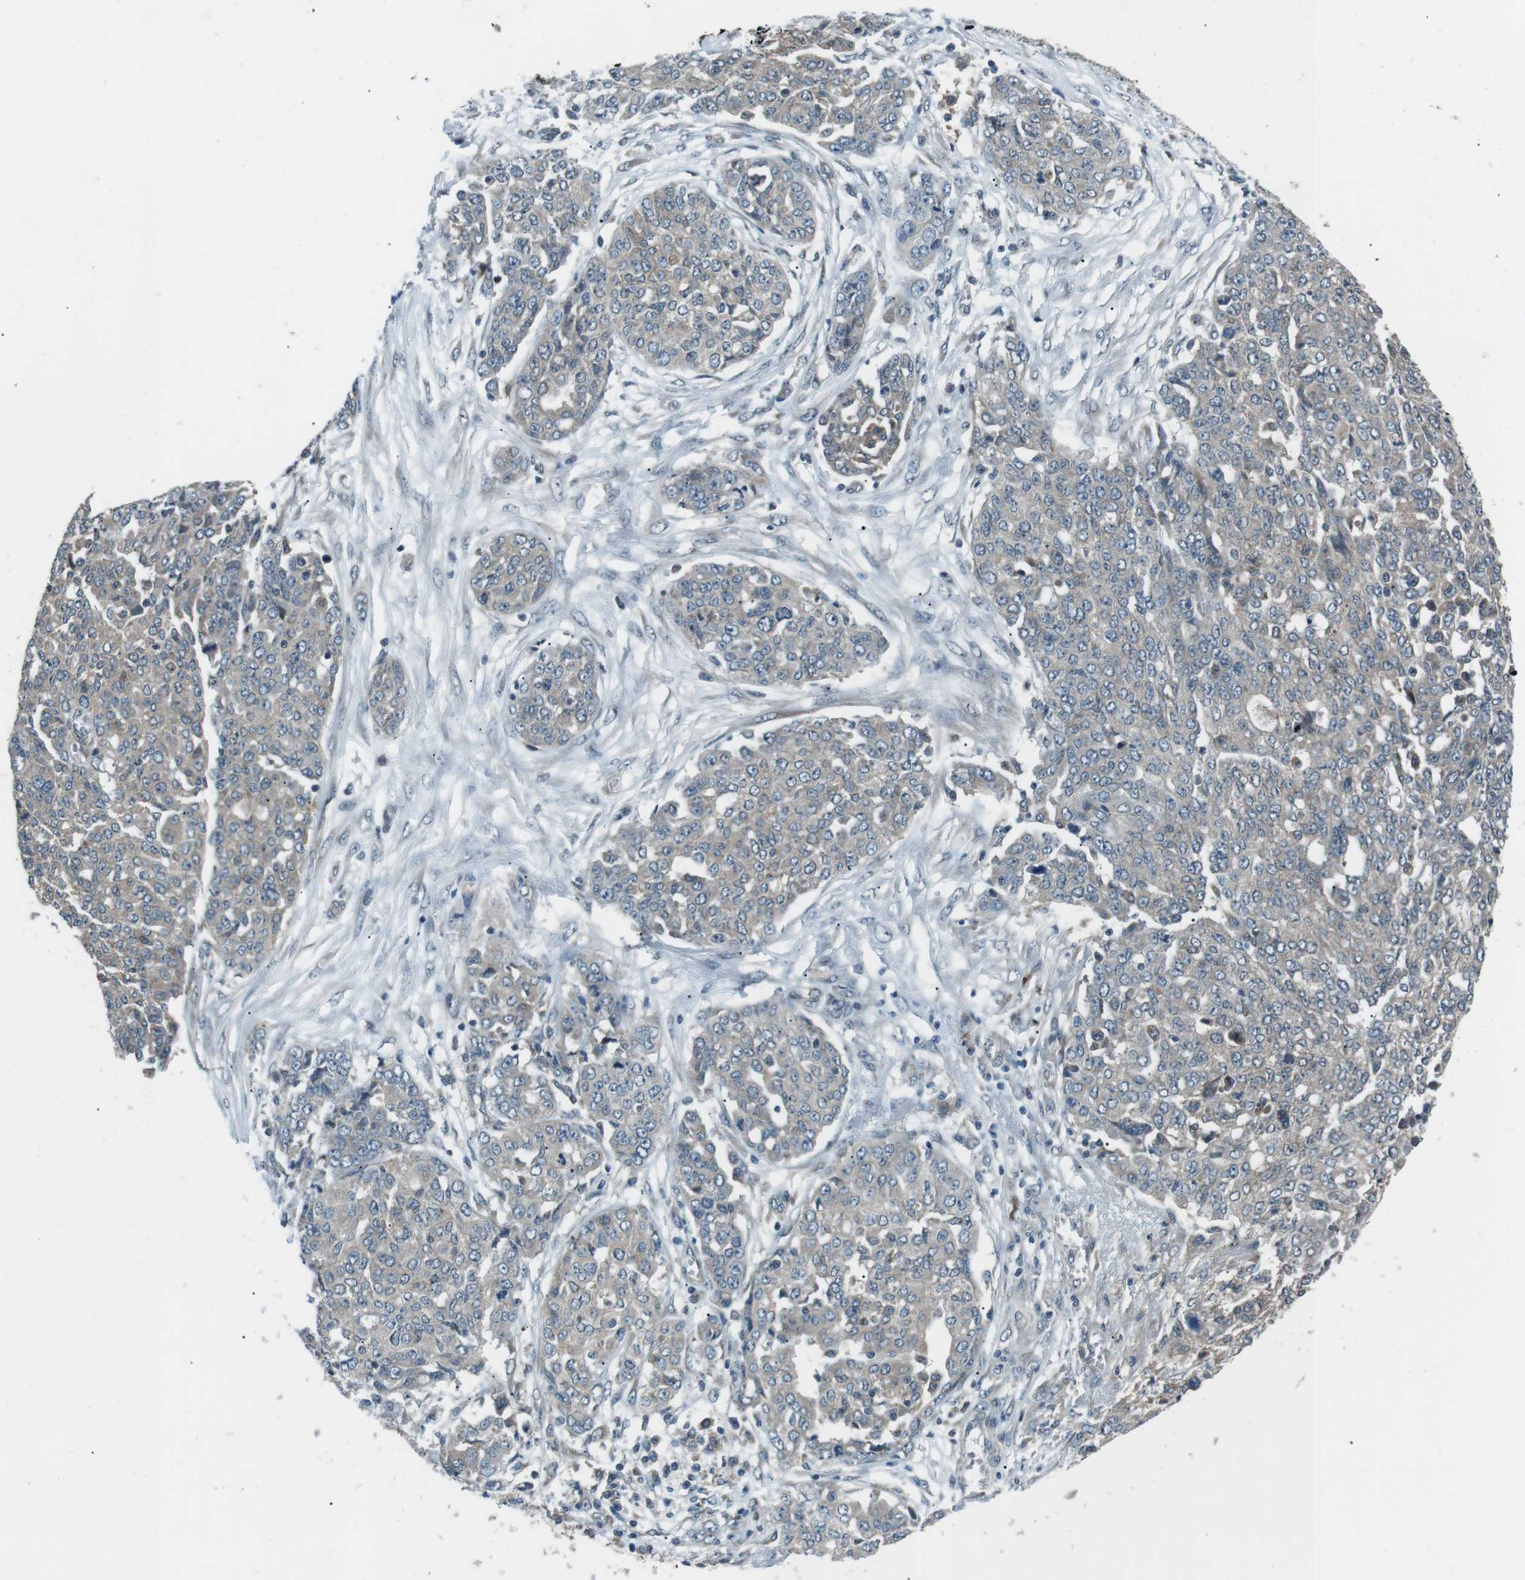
{"staining": {"intensity": "weak", "quantity": "<25%", "location": "cytoplasmic/membranous"}, "tissue": "ovarian cancer", "cell_type": "Tumor cells", "image_type": "cancer", "snomed": [{"axis": "morphology", "description": "Cystadenocarcinoma, serous, NOS"}, {"axis": "topography", "description": "Soft tissue"}, {"axis": "topography", "description": "Ovary"}], "caption": "Immunohistochemical staining of ovarian serous cystadenocarcinoma exhibits no significant staining in tumor cells. (Brightfield microscopy of DAB (3,3'-diaminobenzidine) immunohistochemistry at high magnification).", "gene": "LRIG2", "patient": {"sex": "female", "age": 57}}